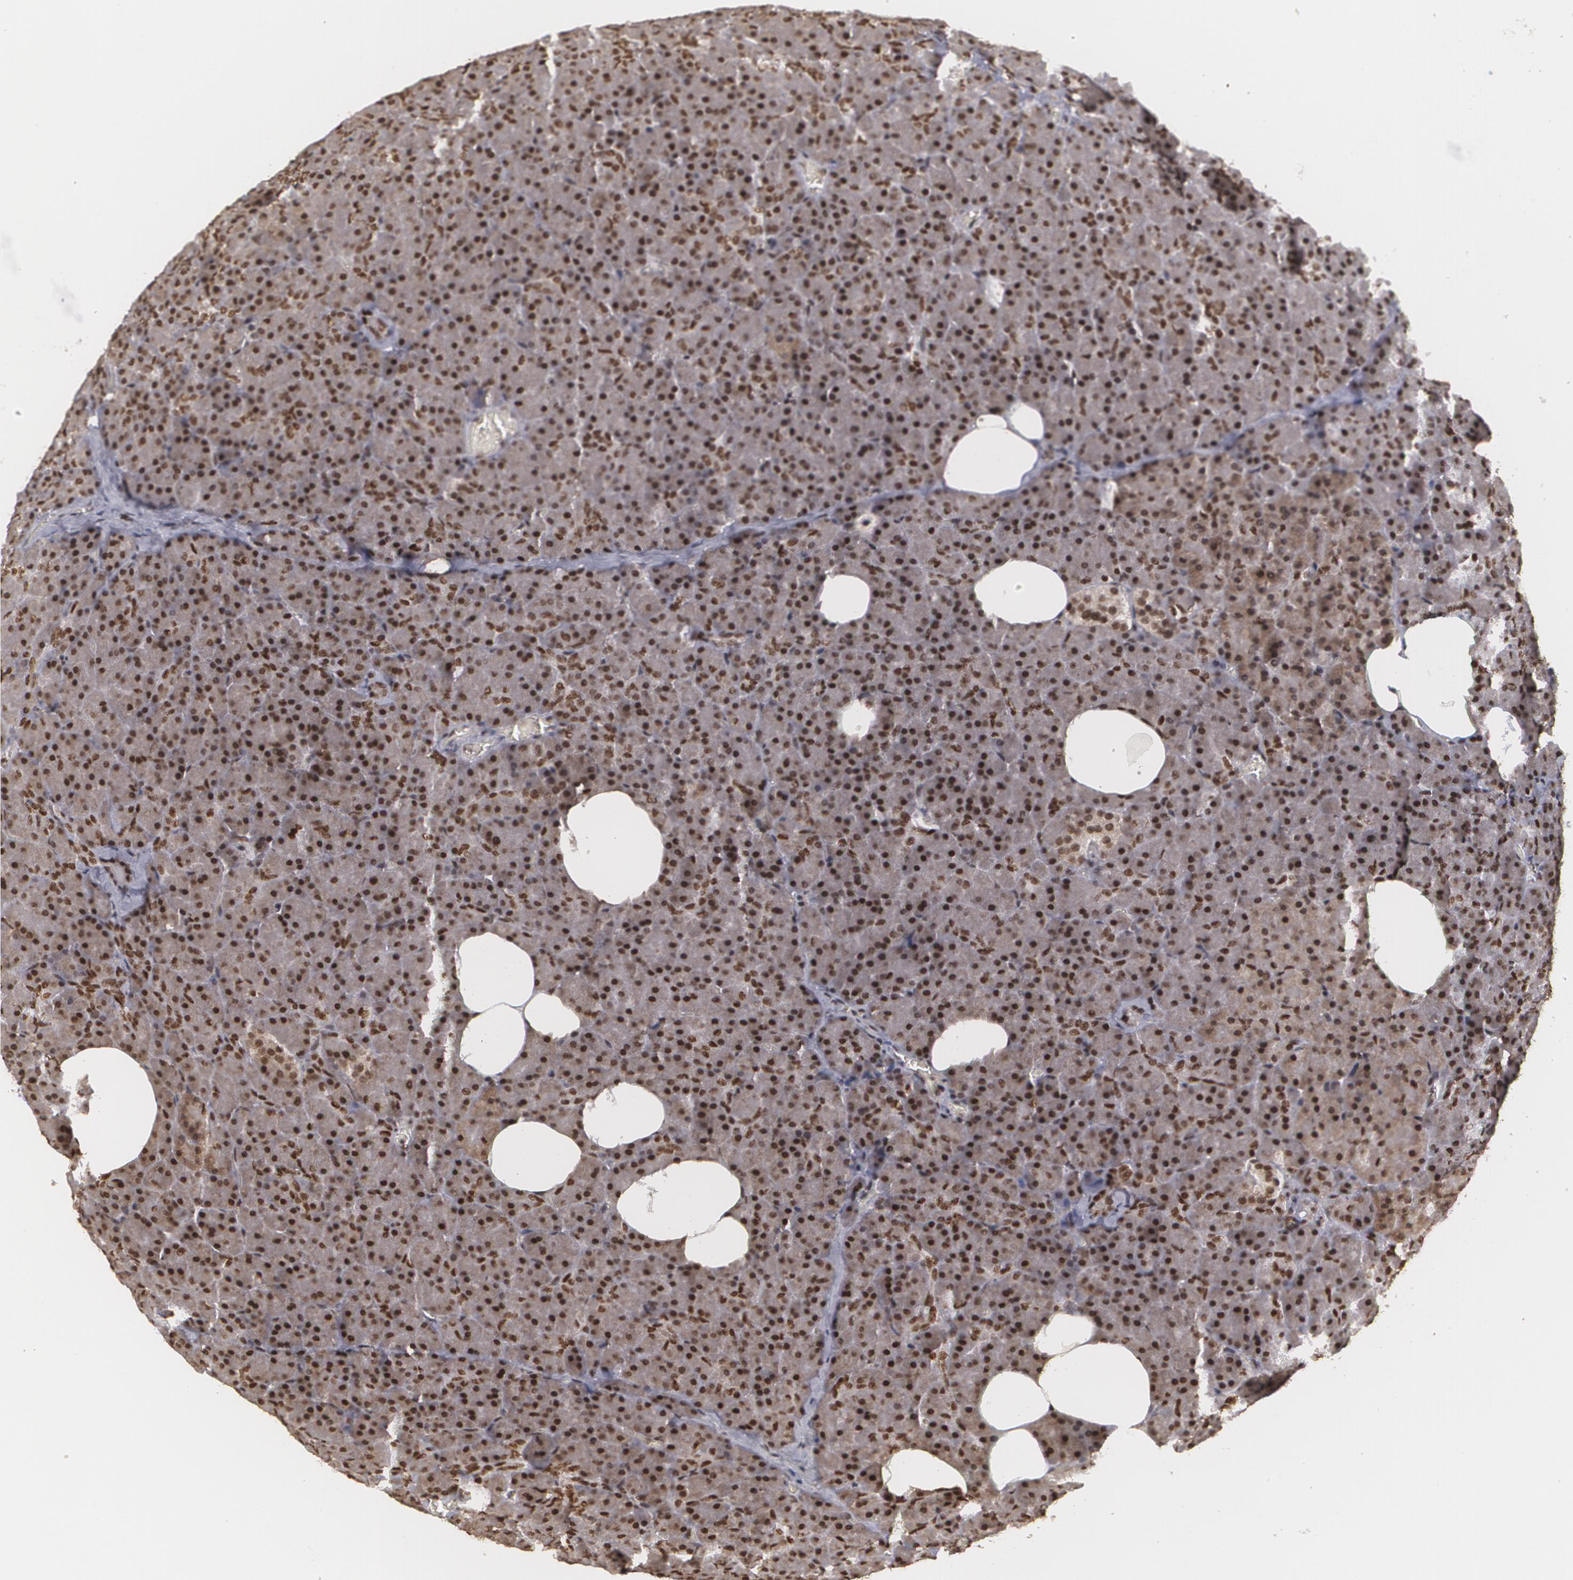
{"staining": {"intensity": "strong", "quantity": ">75%", "location": "nuclear"}, "tissue": "pancreas", "cell_type": "Exocrine glandular cells", "image_type": "normal", "snomed": [{"axis": "morphology", "description": "Normal tissue, NOS"}, {"axis": "topography", "description": "Pancreas"}], "caption": "High-magnification brightfield microscopy of normal pancreas stained with DAB (3,3'-diaminobenzidine) (brown) and counterstained with hematoxylin (blue). exocrine glandular cells exhibit strong nuclear positivity is identified in approximately>75% of cells. (Brightfield microscopy of DAB IHC at high magnification).", "gene": "RXRB", "patient": {"sex": "female", "age": 35}}